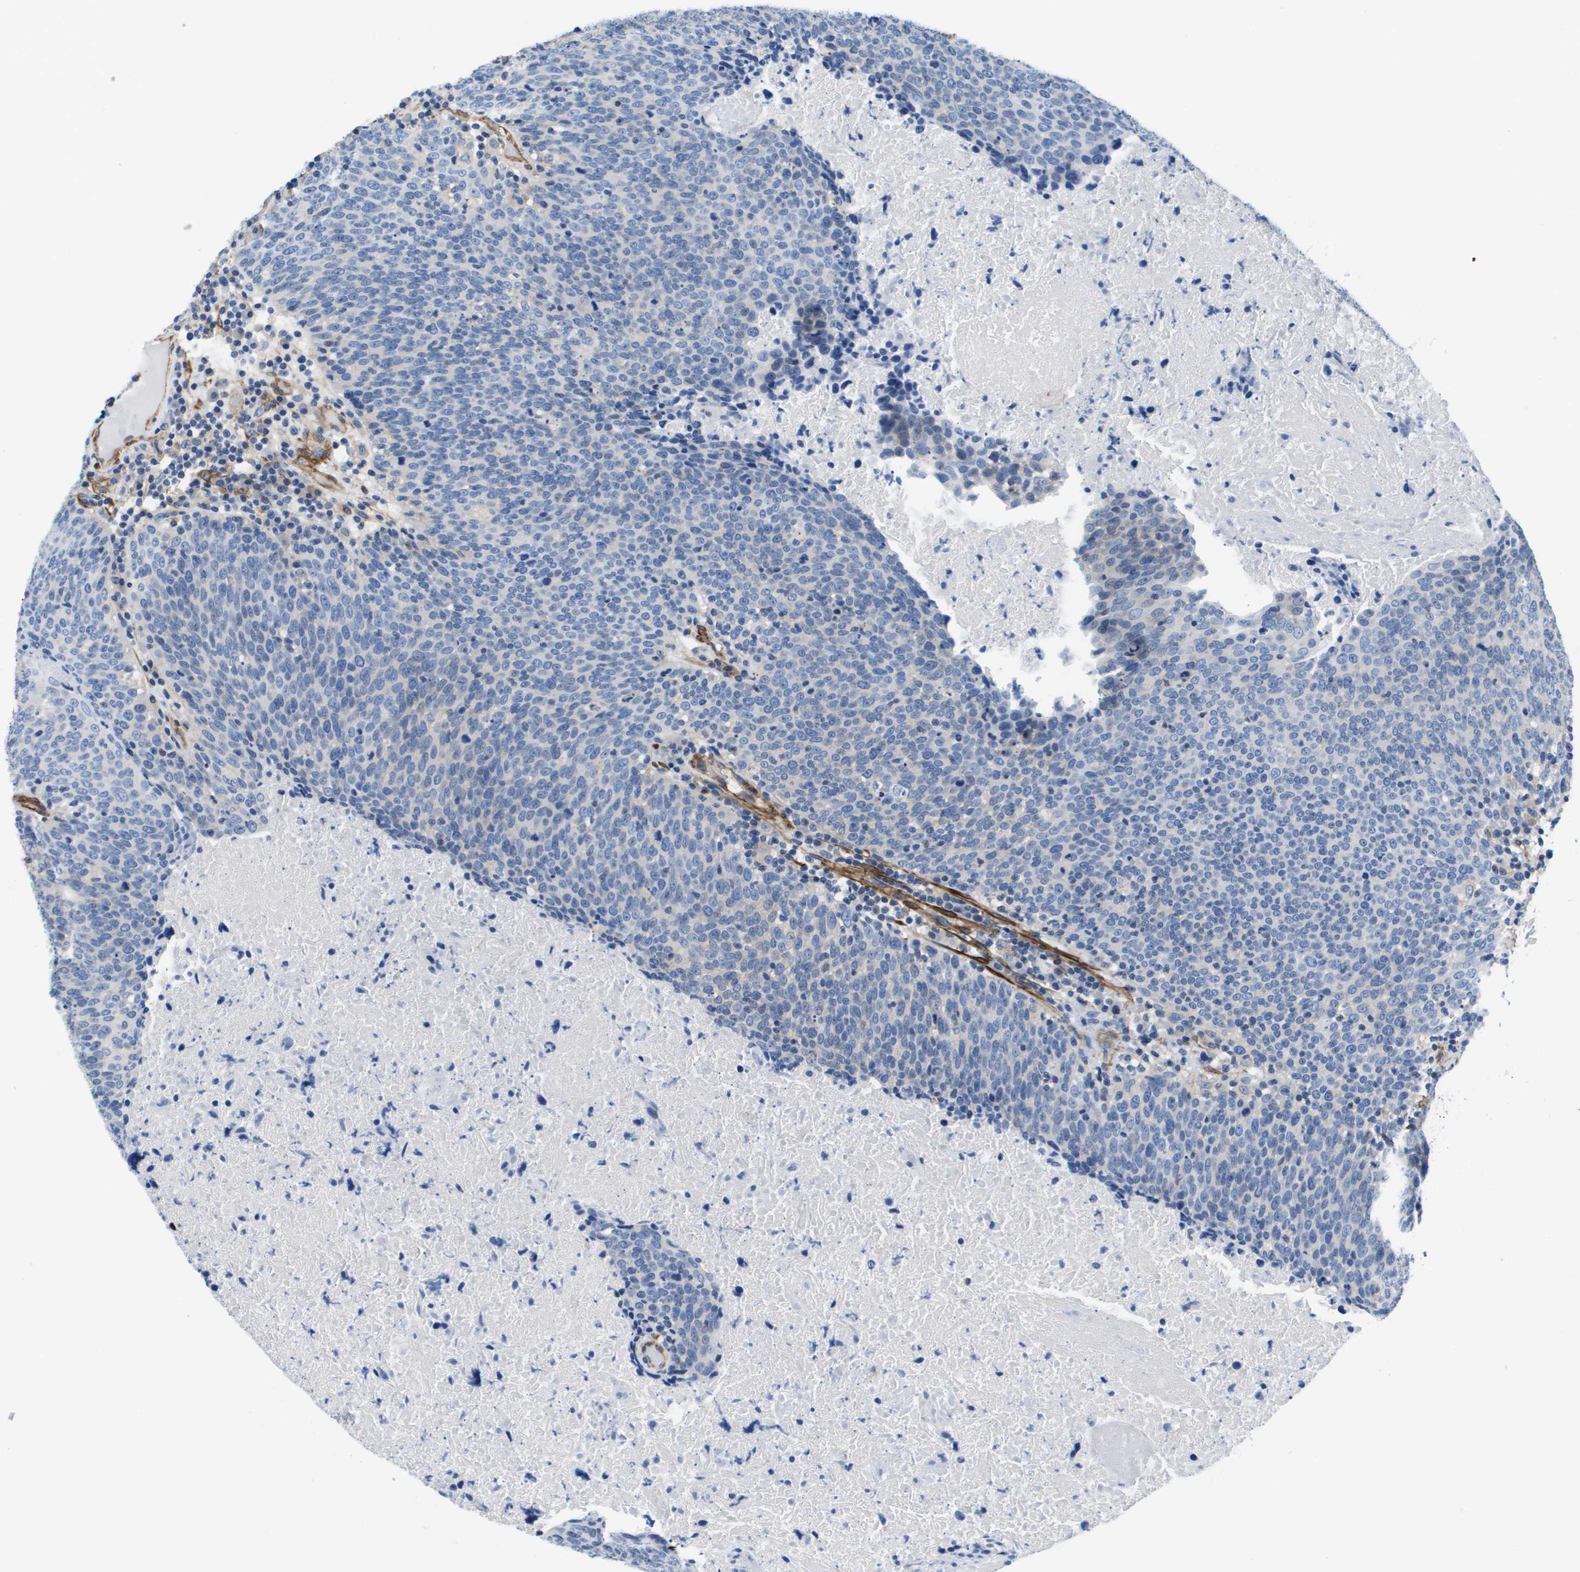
{"staining": {"intensity": "negative", "quantity": "none", "location": "none"}, "tissue": "head and neck cancer", "cell_type": "Tumor cells", "image_type": "cancer", "snomed": [{"axis": "morphology", "description": "Squamous cell carcinoma, NOS"}, {"axis": "morphology", "description": "Squamous cell carcinoma, metastatic, NOS"}, {"axis": "topography", "description": "Lymph node"}, {"axis": "topography", "description": "Head-Neck"}], "caption": "A high-resolution image shows immunohistochemistry (IHC) staining of metastatic squamous cell carcinoma (head and neck), which displays no significant expression in tumor cells.", "gene": "LPP", "patient": {"sex": "male", "age": 62}}